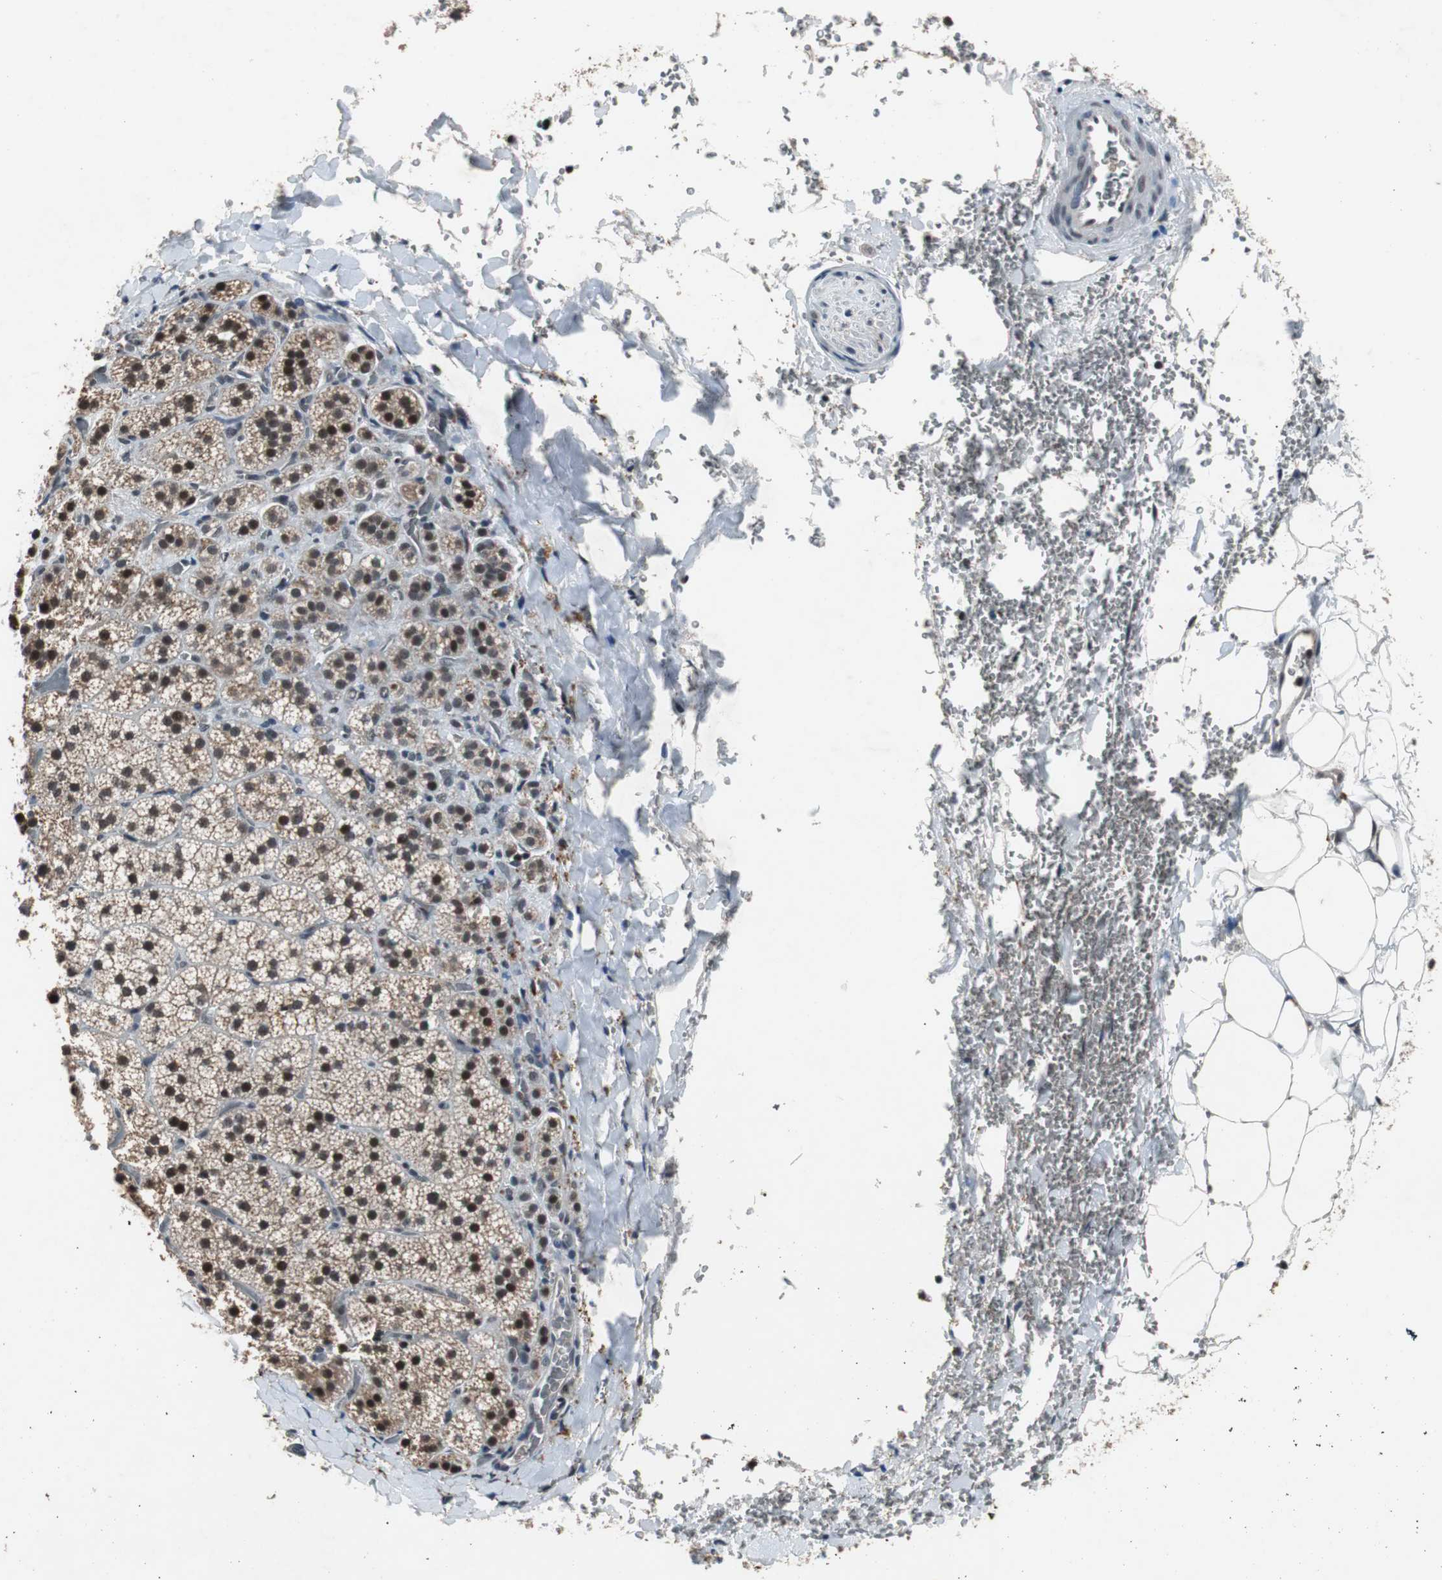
{"staining": {"intensity": "strong", "quantity": ">75%", "location": "nuclear"}, "tissue": "adrenal gland", "cell_type": "Glandular cells", "image_type": "normal", "snomed": [{"axis": "morphology", "description": "Normal tissue, NOS"}, {"axis": "topography", "description": "Adrenal gland"}], "caption": "Glandular cells reveal high levels of strong nuclear positivity in approximately >75% of cells in unremarkable adrenal gland. (IHC, brightfield microscopy, high magnification).", "gene": "USP28", "patient": {"sex": "female", "age": 44}}